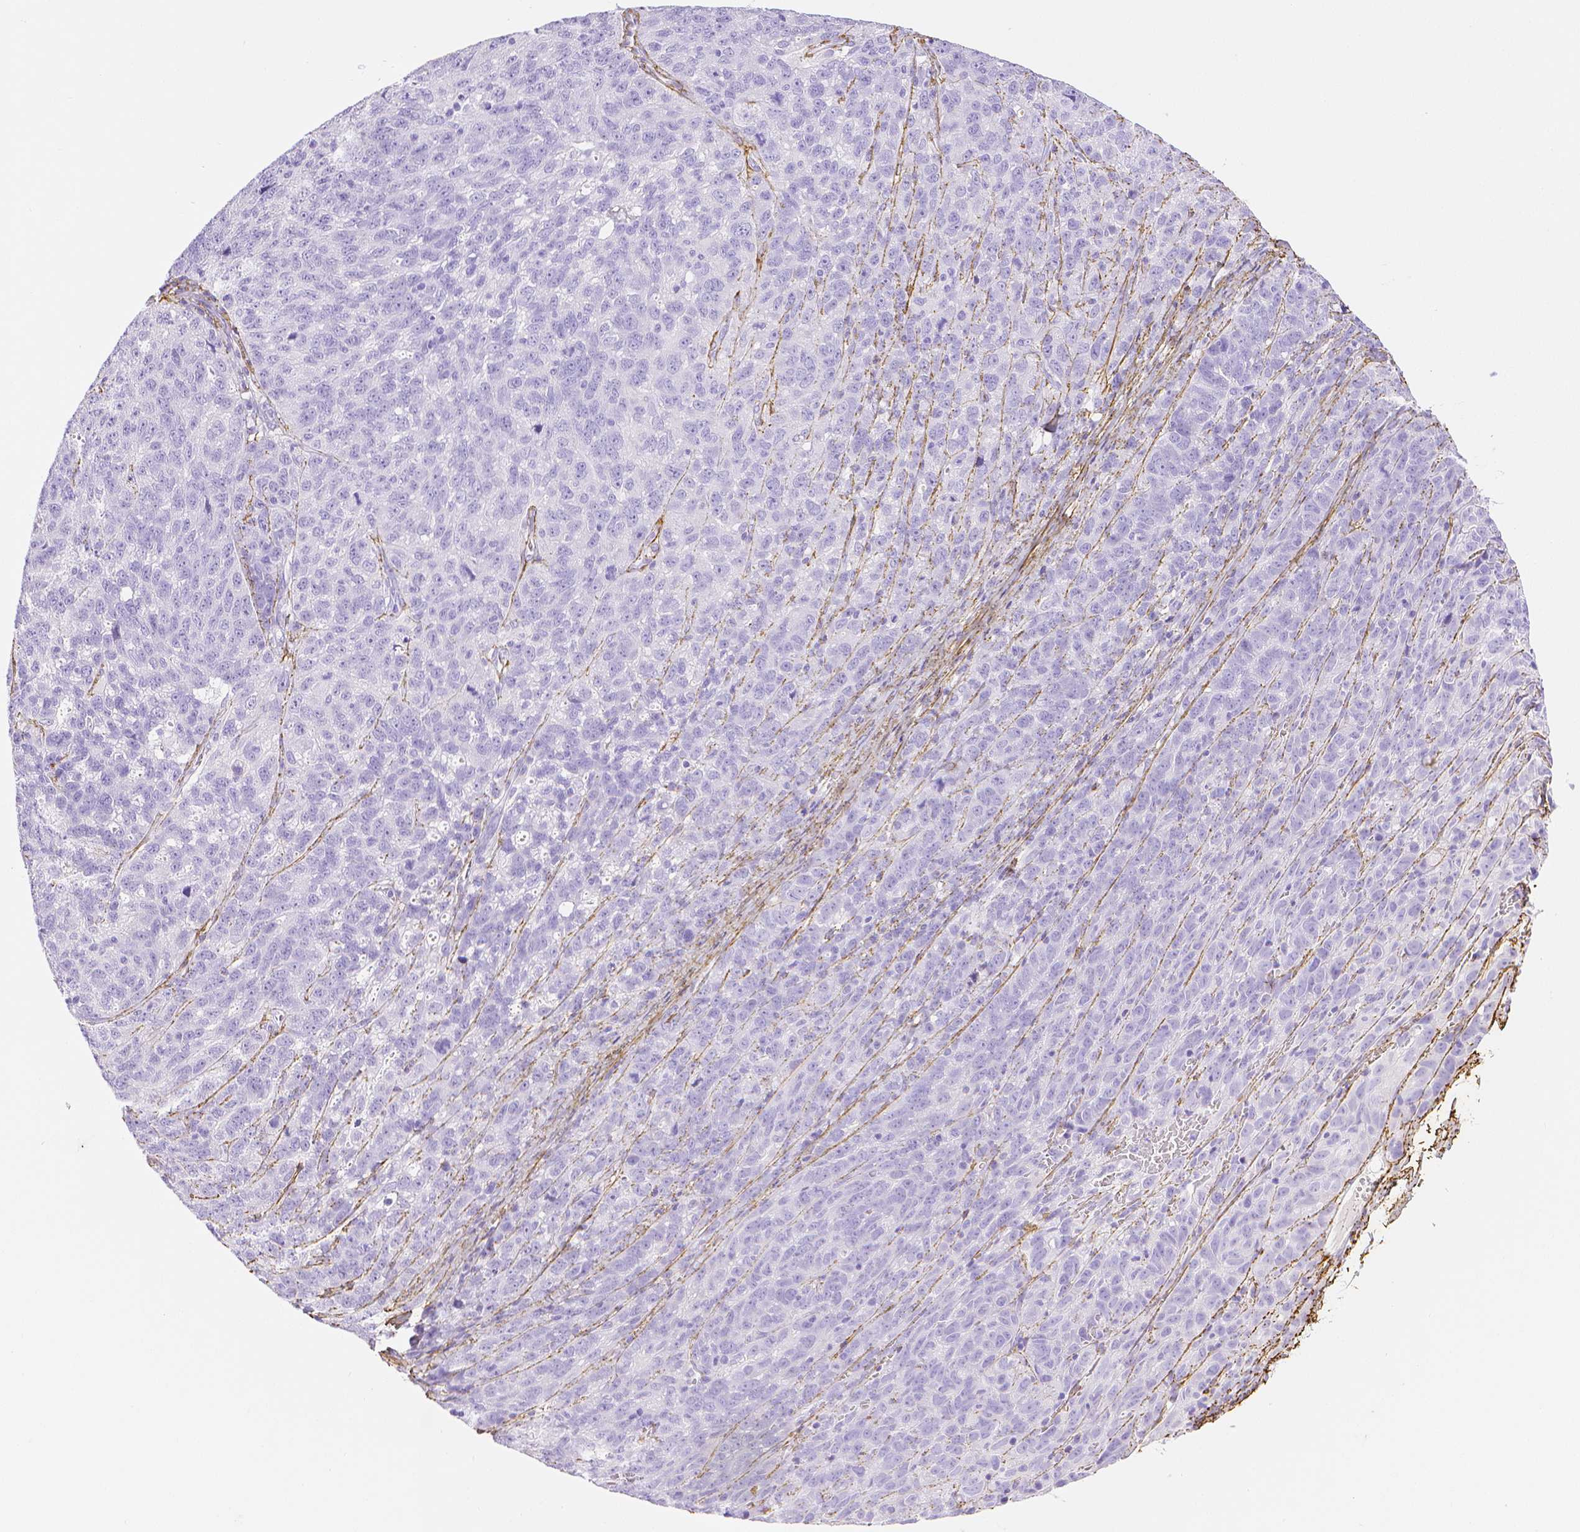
{"staining": {"intensity": "negative", "quantity": "none", "location": "none"}, "tissue": "ovarian cancer", "cell_type": "Tumor cells", "image_type": "cancer", "snomed": [{"axis": "morphology", "description": "Cystadenocarcinoma, serous, NOS"}, {"axis": "topography", "description": "Ovary"}], "caption": "This is a photomicrograph of immunohistochemistry staining of ovarian serous cystadenocarcinoma, which shows no staining in tumor cells.", "gene": "FBN1", "patient": {"sex": "female", "age": 71}}